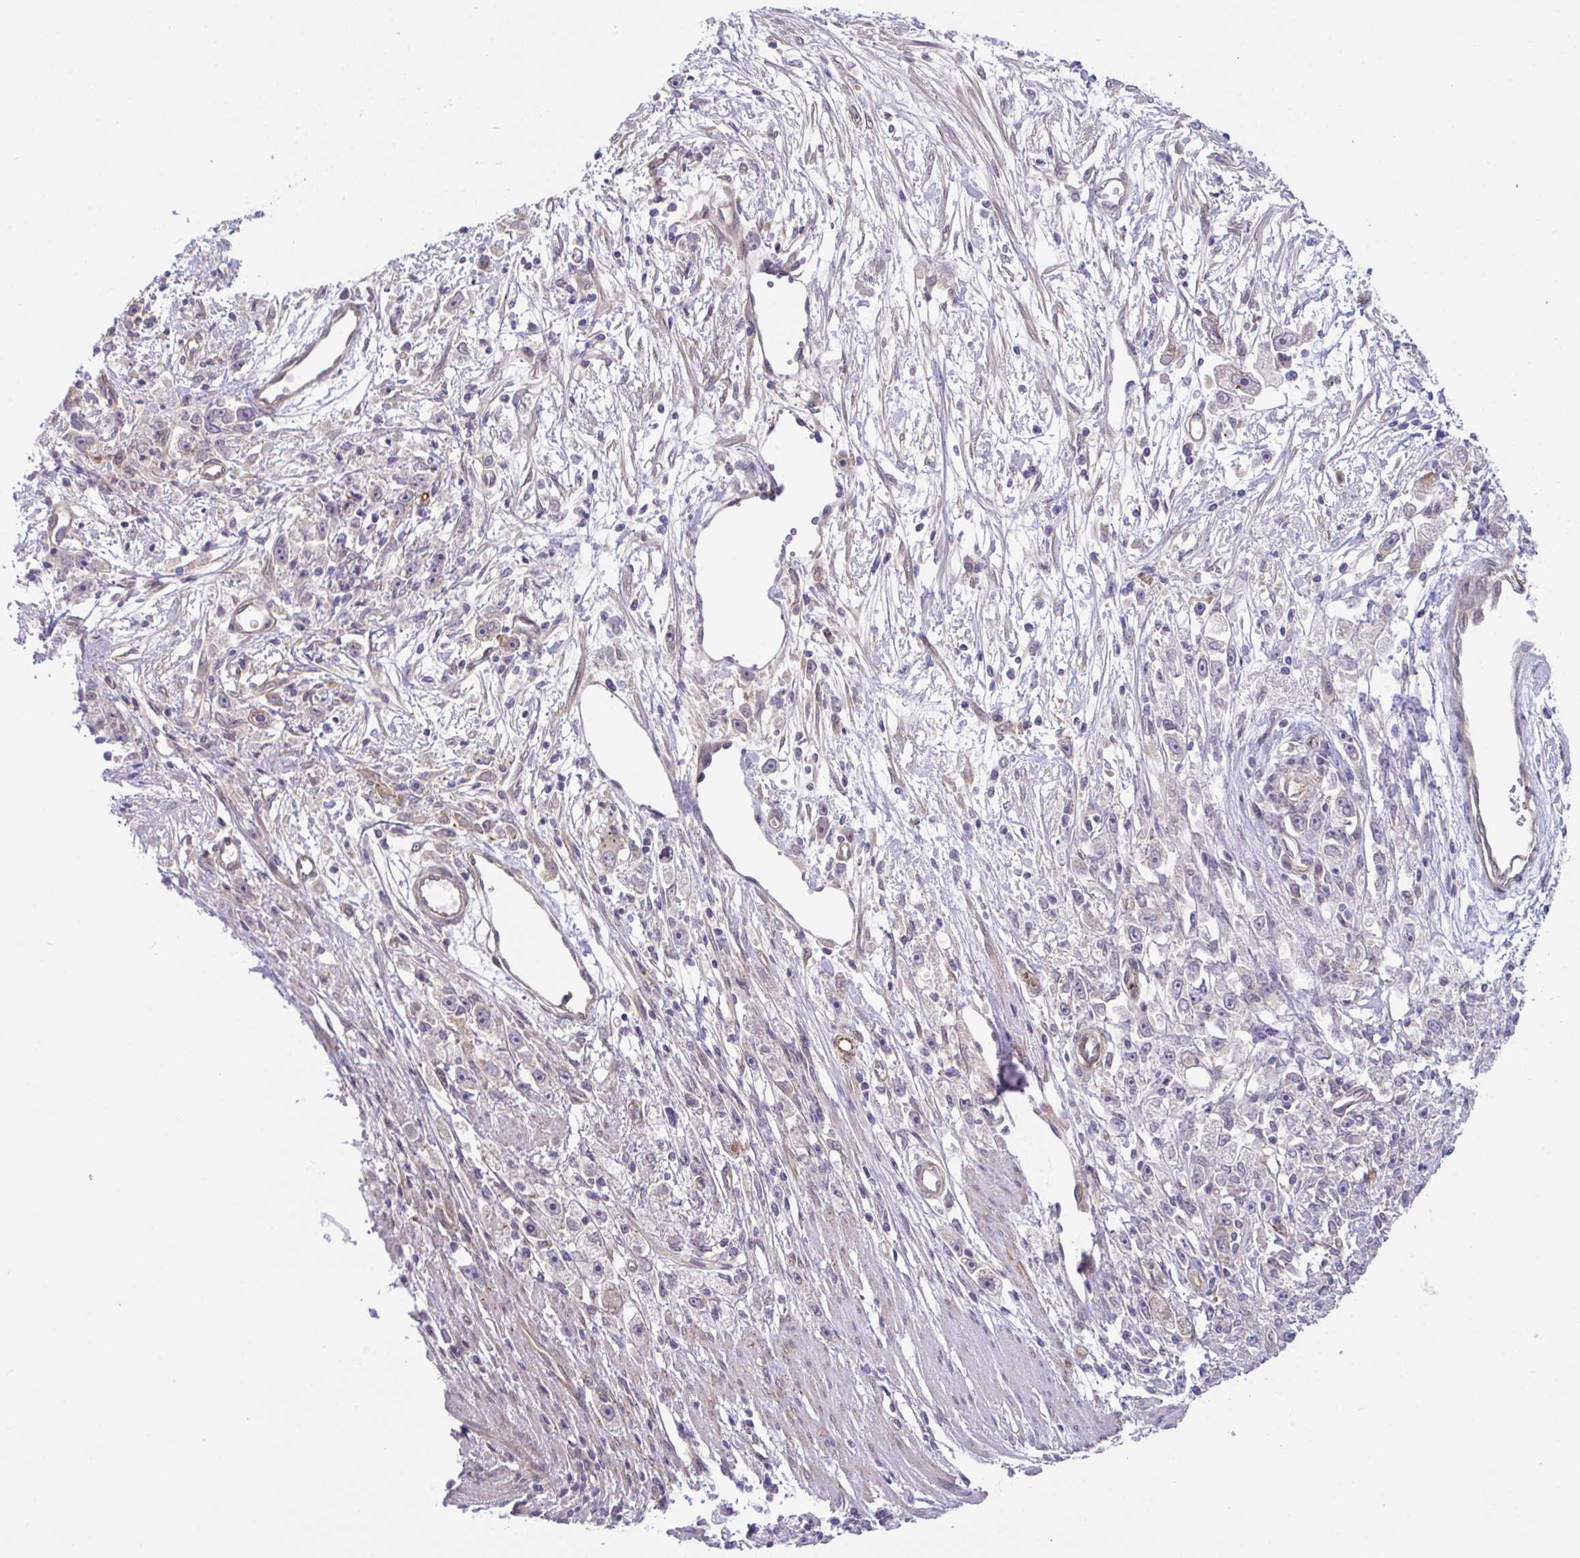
{"staining": {"intensity": "negative", "quantity": "none", "location": "none"}, "tissue": "stomach cancer", "cell_type": "Tumor cells", "image_type": "cancer", "snomed": [{"axis": "morphology", "description": "Adenocarcinoma, NOS"}, {"axis": "topography", "description": "Stomach"}], "caption": "Immunohistochemical staining of human stomach adenocarcinoma shows no significant staining in tumor cells. (Brightfield microscopy of DAB IHC at high magnification).", "gene": "ZBED3", "patient": {"sex": "female", "age": 59}}